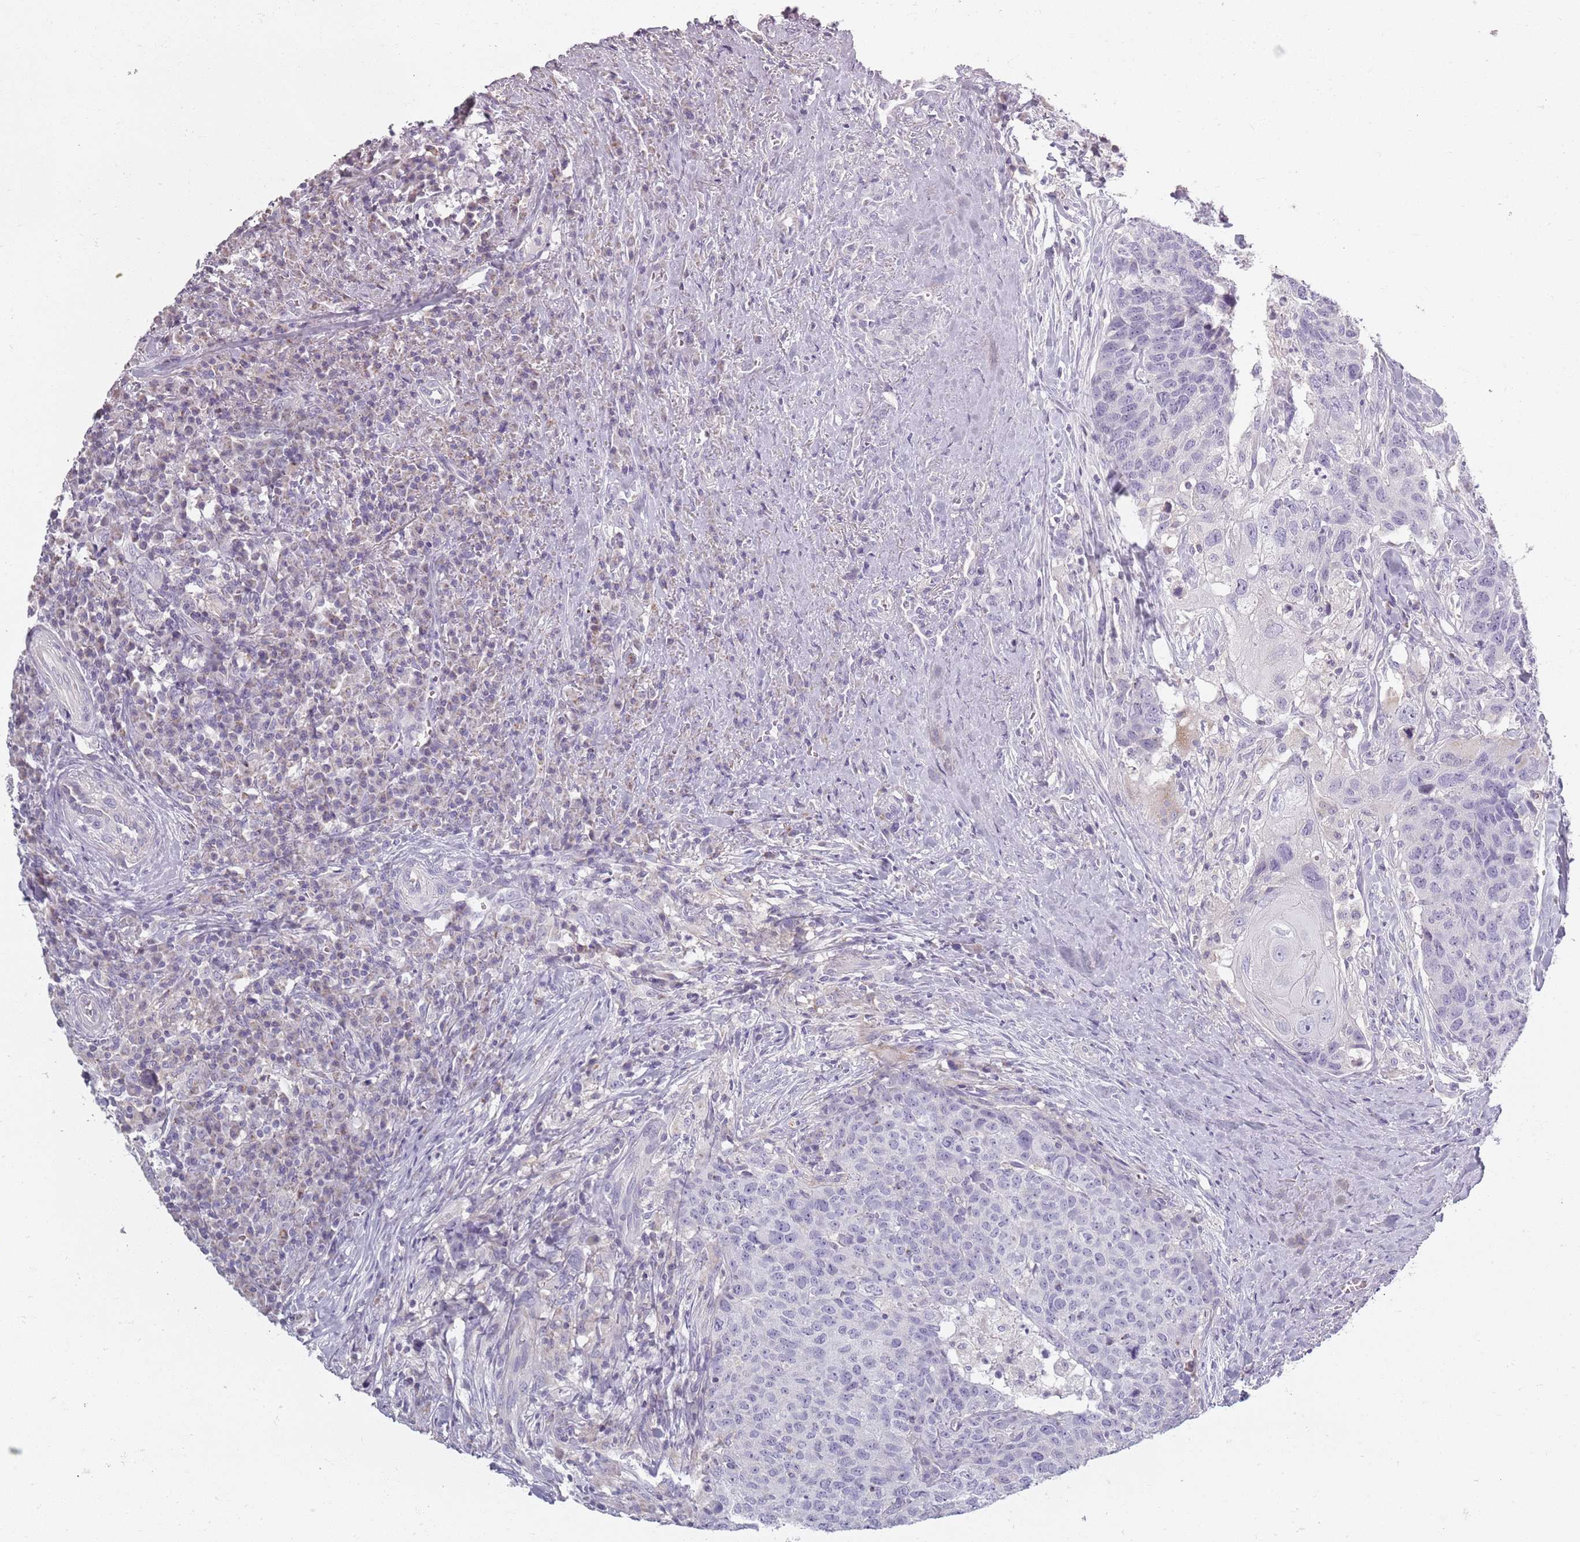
{"staining": {"intensity": "negative", "quantity": "none", "location": "none"}, "tissue": "head and neck cancer", "cell_type": "Tumor cells", "image_type": "cancer", "snomed": [{"axis": "morphology", "description": "Squamous cell carcinoma, NOS"}, {"axis": "topography", "description": "Head-Neck"}], "caption": "Tumor cells are negative for protein expression in human head and neck cancer (squamous cell carcinoma). (DAB immunohistochemistry (IHC), high magnification).", "gene": "SYNGR3", "patient": {"sex": "male", "age": 66}}